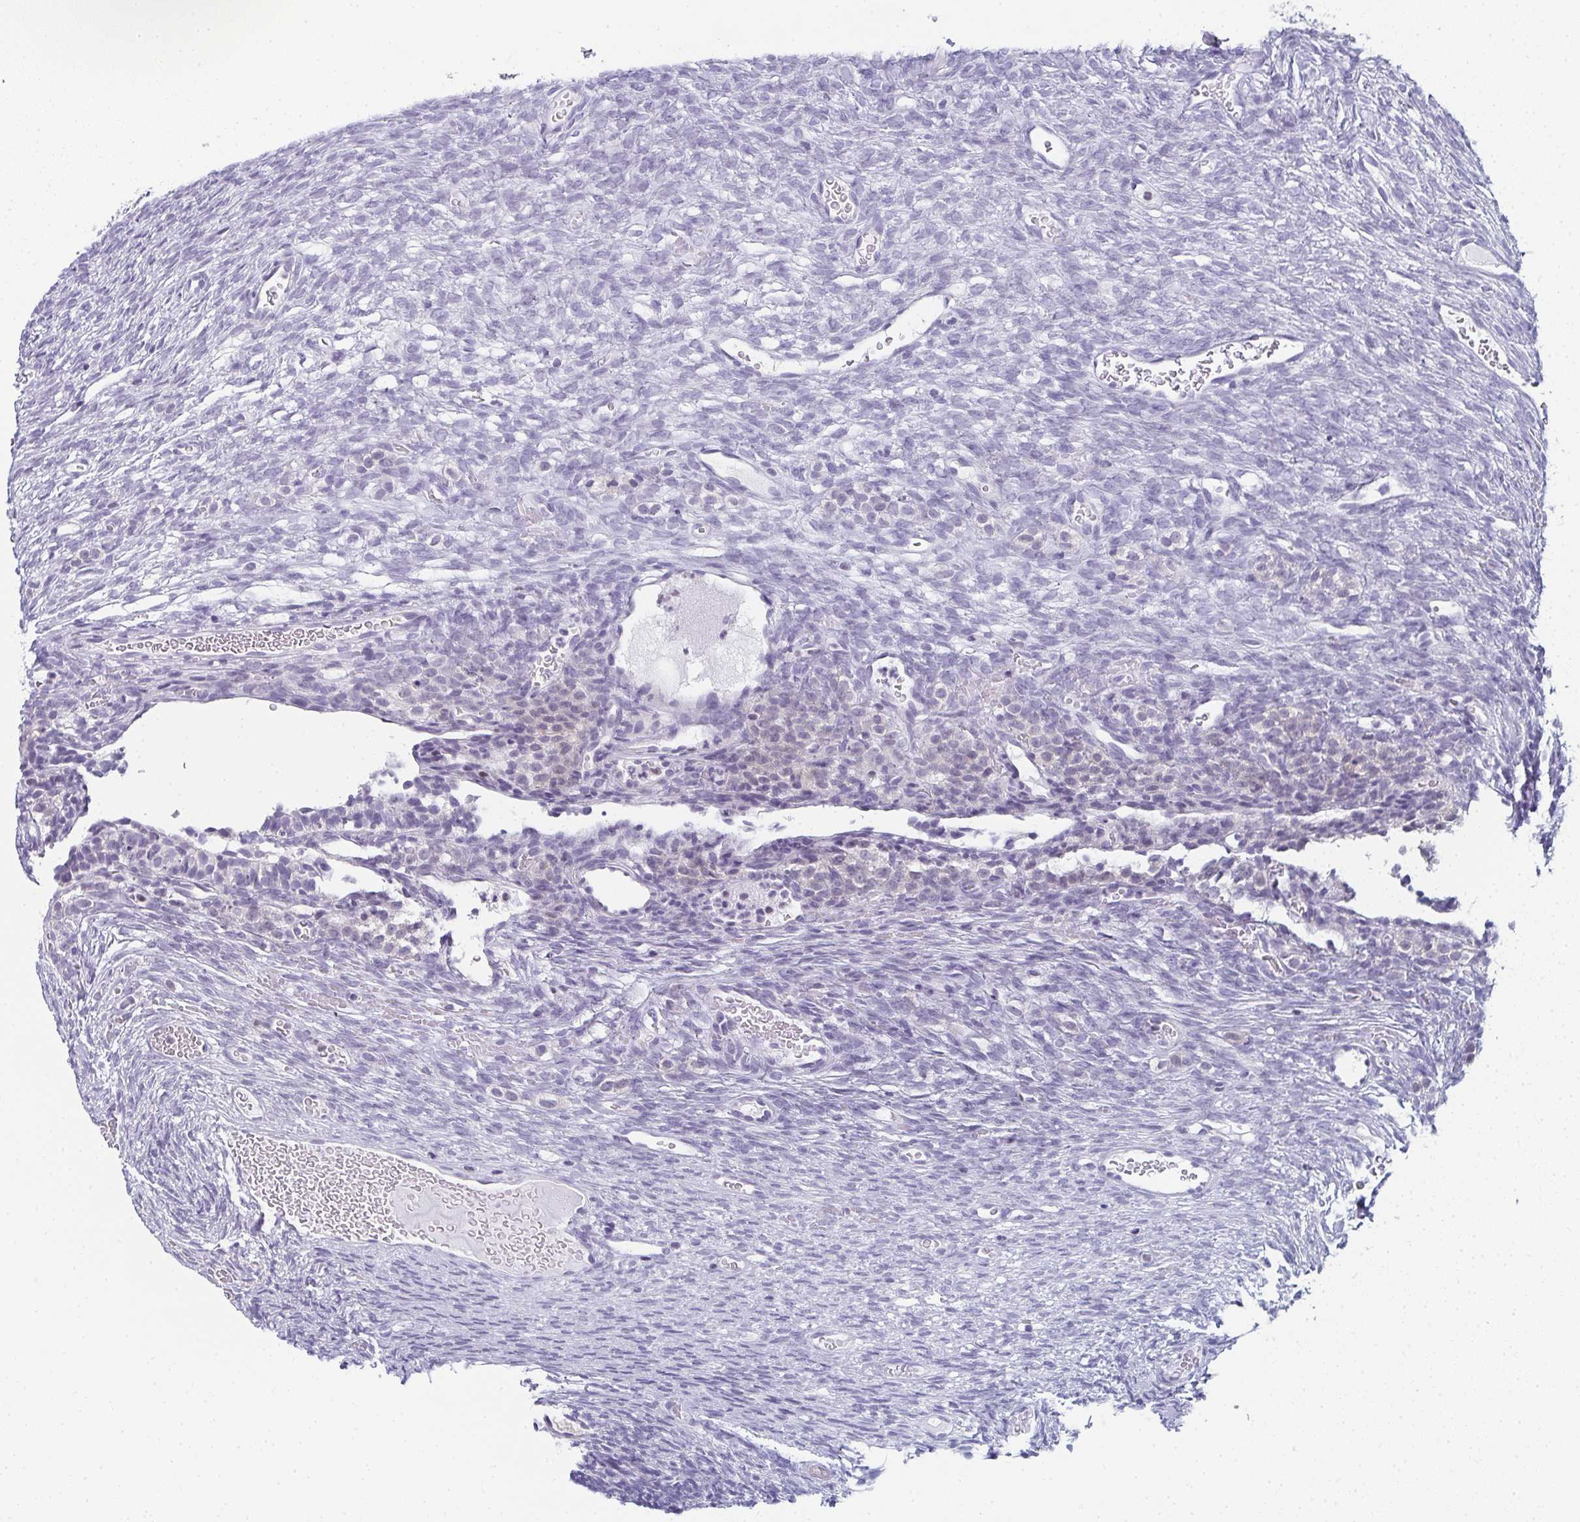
{"staining": {"intensity": "negative", "quantity": "none", "location": "none"}, "tissue": "ovary", "cell_type": "Follicle cells", "image_type": "normal", "snomed": [{"axis": "morphology", "description": "Normal tissue, NOS"}, {"axis": "topography", "description": "Ovary"}], "caption": "An IHC micrograph of unremarkable ovary is shown. There is no staining in follicle cells of ovary.", "gene": "PYCR3", "patient": {"sex": "female", "age": 34}}